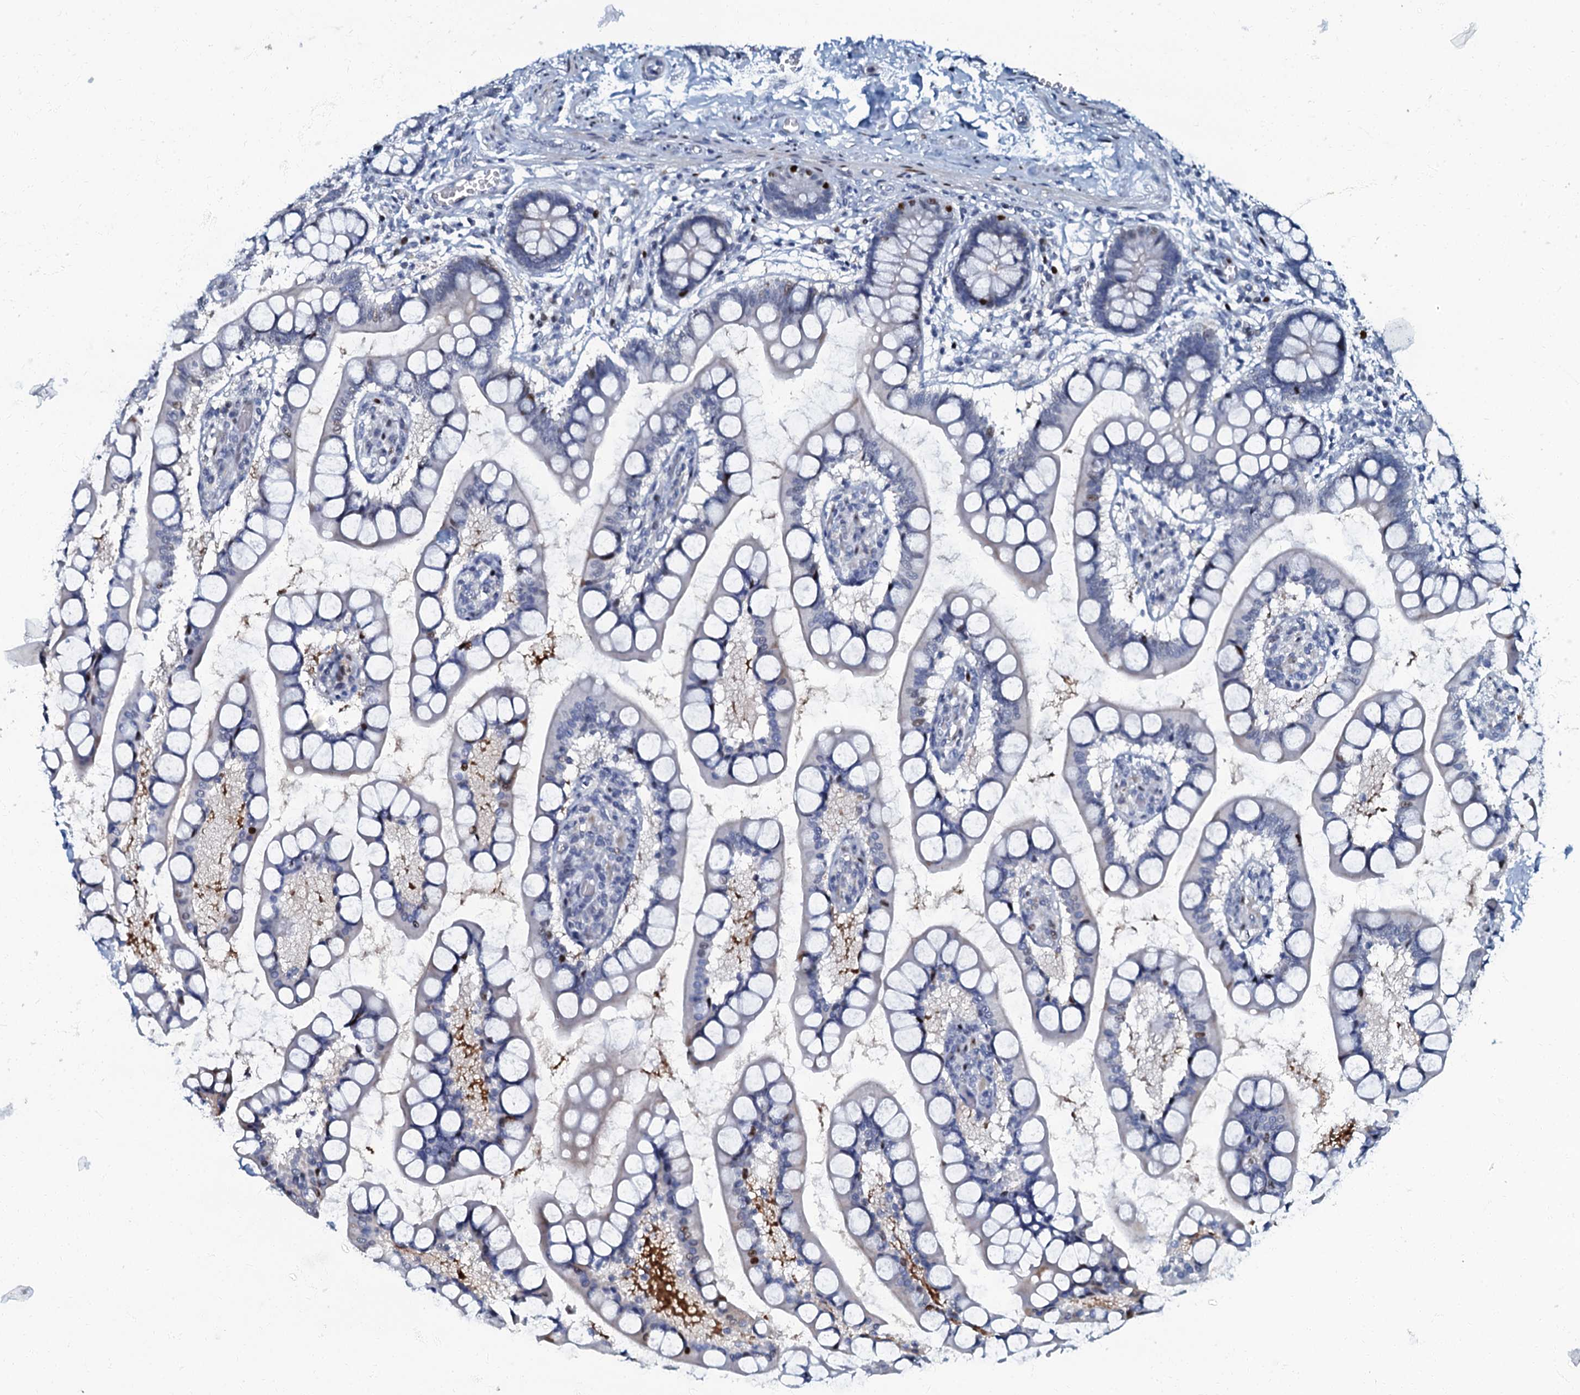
{"staining": {"intensity": "moderate", "quantity": "<25%", "location": "nuclear"}, "tissue": "small intestine", "cell_type": "Glandular cells", "image_type": "normal", "snomed": [{"axis": "morphology", "description": "Normal tissue, NOS"}, {"axis": "topography", "description": "Small intestine"}], "caption": "Moderate nuclear positivity is appreciated in approximately <25% of glandular cells in normal small intestine. The staining is performed using DAB brown chromogen to label protein expression. The nuclei are counter-stained blue using hematoxylin.", "gene": "MFSD5", "patient": {"sex": "male", "age": 52}}